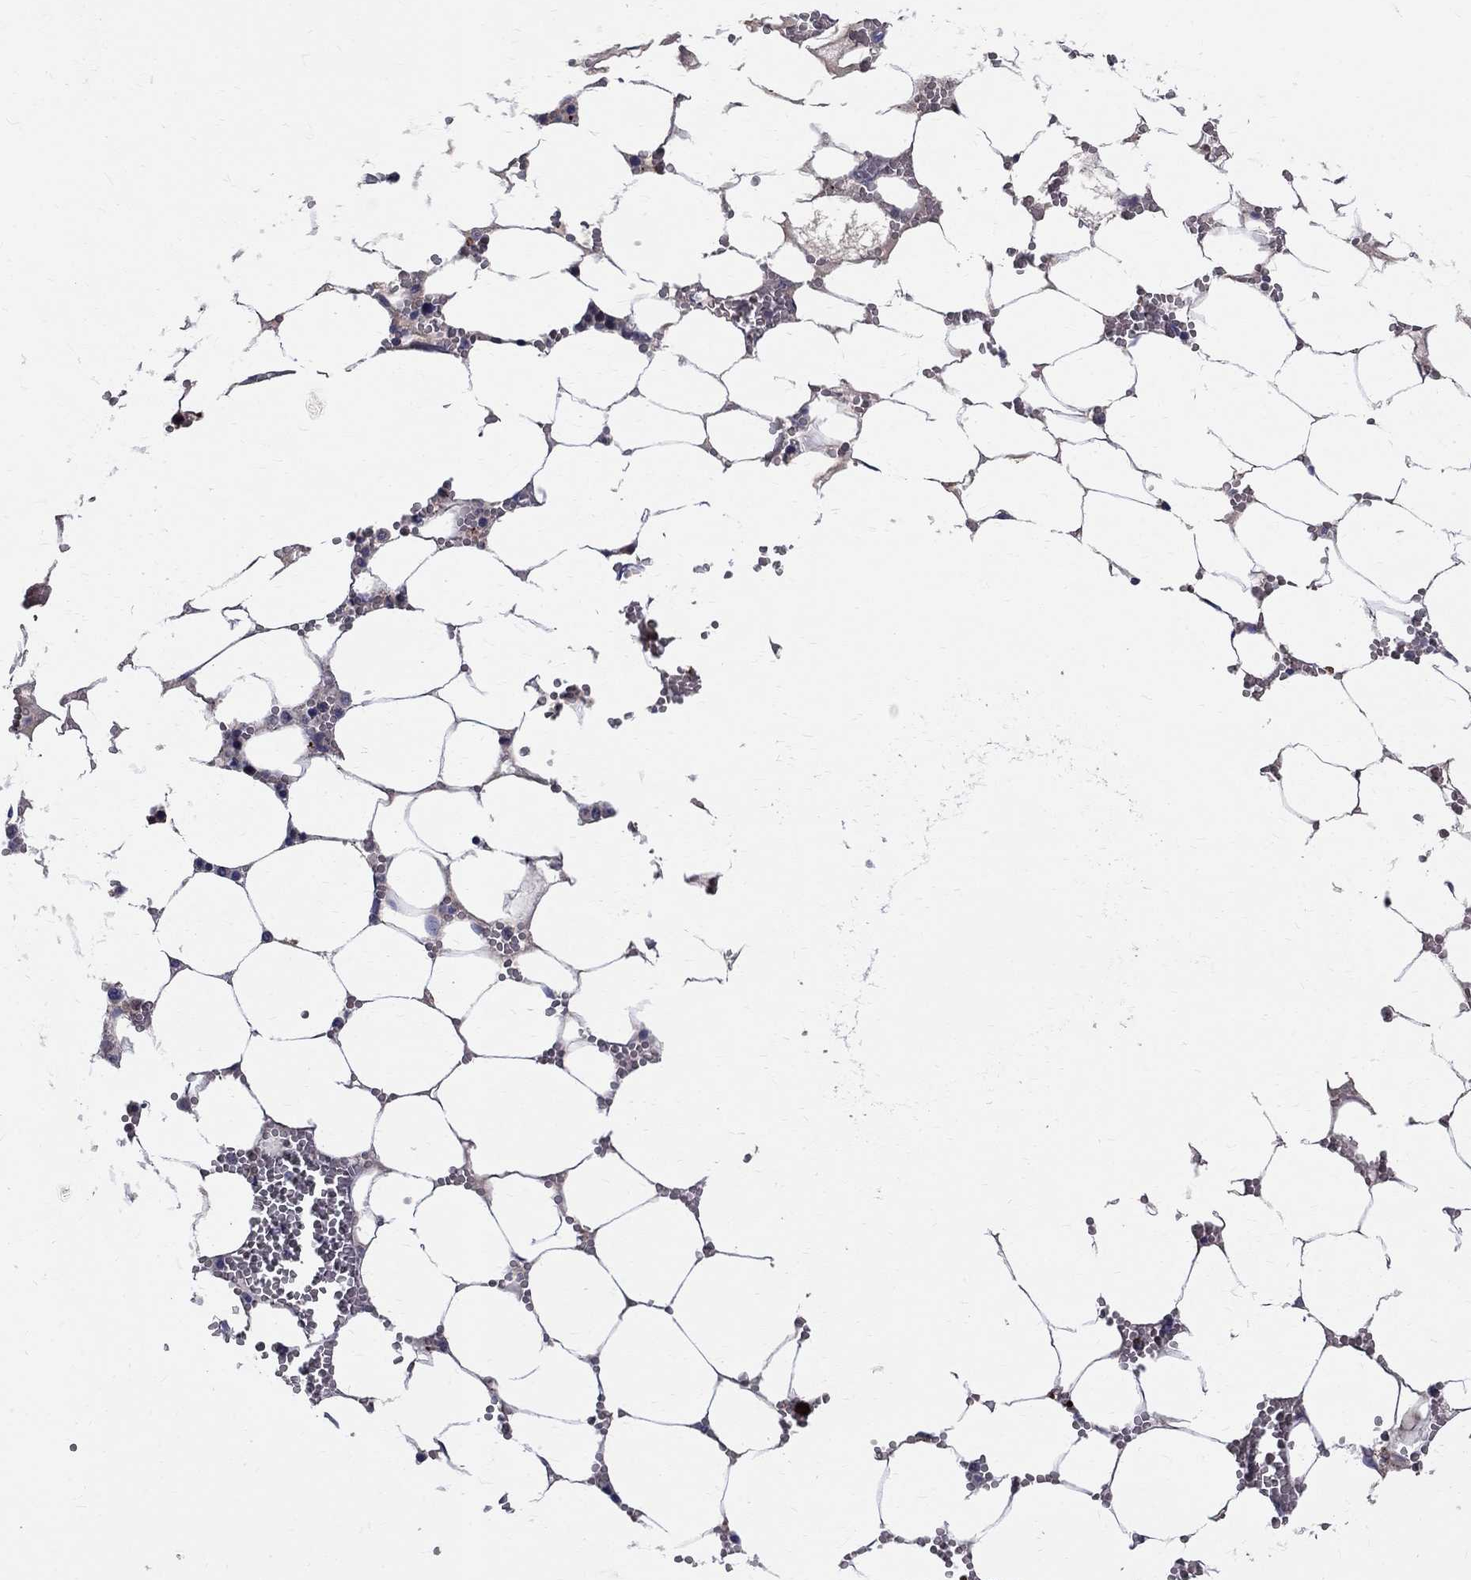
{"staining": {"intensity": "negative", "quantity": "none", "location": "none"}, "tissue": "bone marrow", "cell_type": "Hematopoietic cells", "image_type": "normal", "snomed": [{"axis": "morphology", "description": "Normal tissue, NOS"}, {"axis": "topography", "description": "Bone marrow"}], "caption": "This is a image of immunohistochemistry staining of benign bone marrow, which shows no positivity in hematopoietic cells. (Brightfield microscopy of DAB immunohistochemistry (IHC) at high magnification).", "gene": "AGER", "patient": {"sex": "female", "age": 64}}